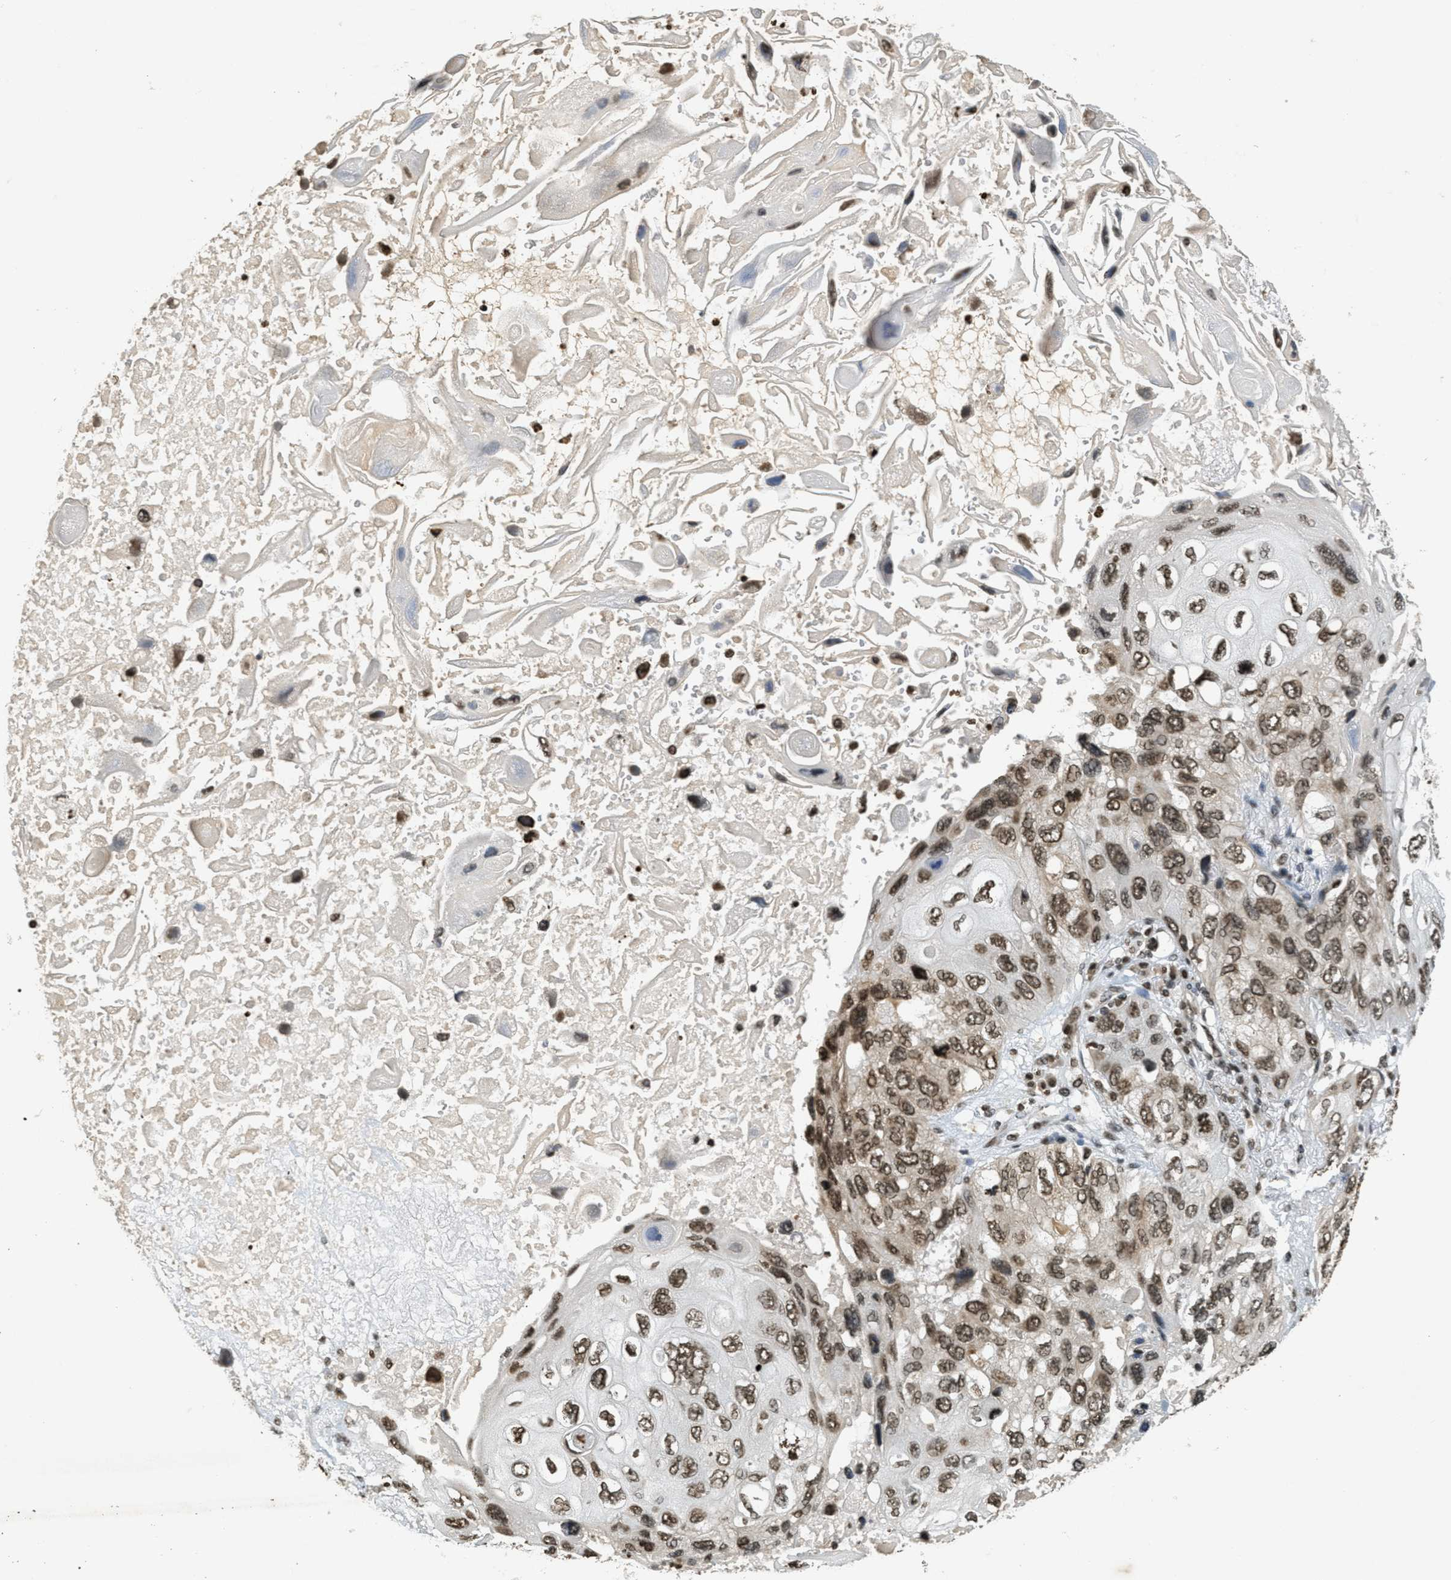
{"staining": {"intensity": "moderate", "quantity": ">75%", "location": "nuclear"}, "tissue": "lung cancer", "cell_type": "Tumor cells", "image_type": "cancer", "snomed": [{"axis": "morphology", "description": "Squamous cell carcinoma, NOS"}, {"axis": "topography", "description": "Lung"}], "caption": "DAB (3,3'-diaminobenzidine) immunohistochemical staining of human lung cancer (squamous cell carcinoma) shows moderate nuclear protein staining in about >75% of tumor cells.", "gene": "LDB2", "patient": {"sex": "female", "age": 73}}